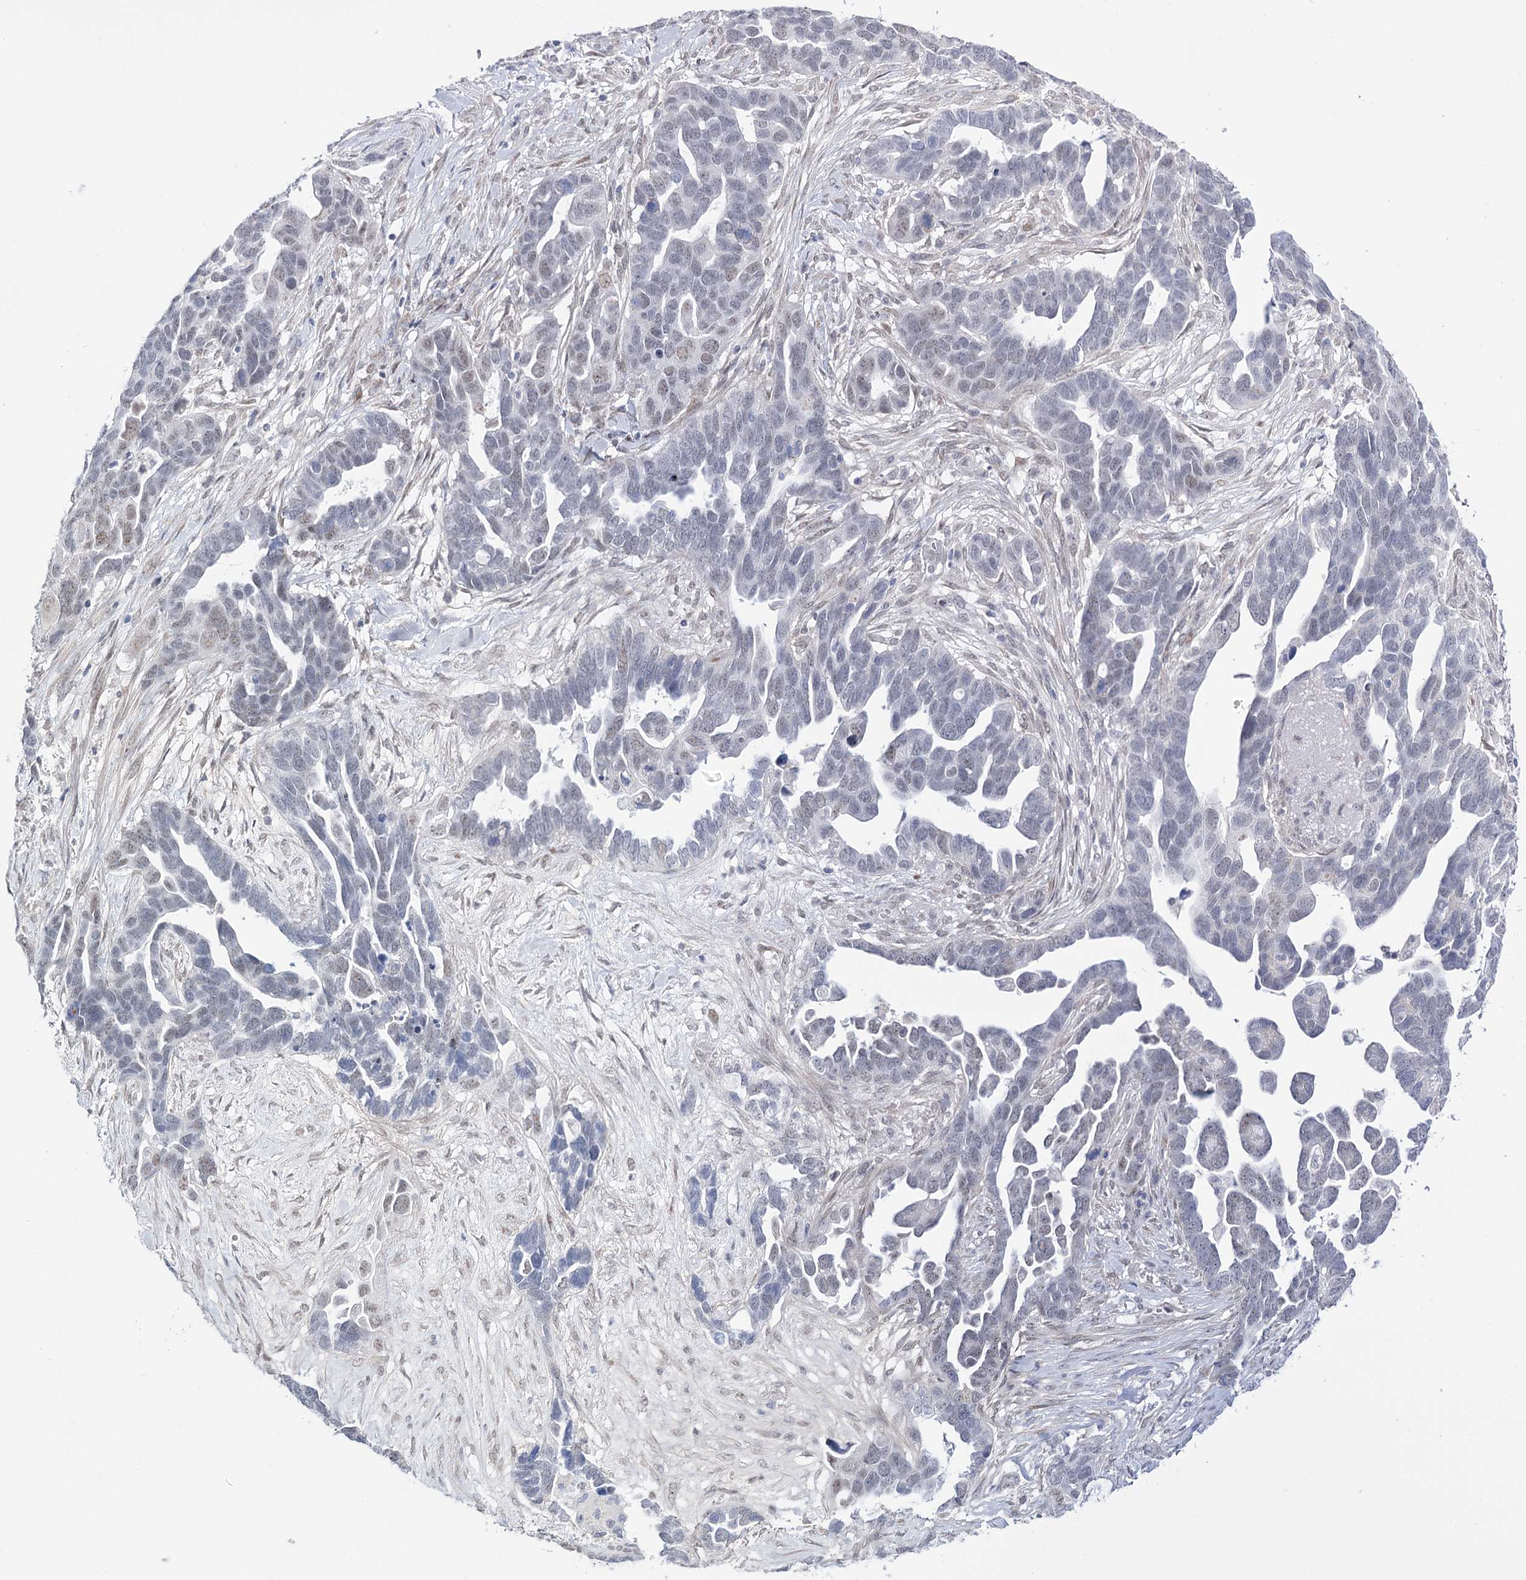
{"staining": {"intensity": "weak", "quantity": "<25%", "location": "nuclear"}, "tissue": "ovarian cancer", "cell_type": "Tumor cells", "image_type": "cancer", "snomed": [{"axis": "morphology", "description": "Cystadenocarcinoma, serous, NOS"}, {"axis": "topography", "description": "Ovary"}], "caption": "Immunohistochemistry photomicrograph of neoplastic tissue: ovarian cancer (serous cystadenocarcinoma) stained with DAB (3,3'-diaminobenzidine) displays no significant protein expression in tumor cells.", "gene": "RBM15B", "patient": {"sex": "female", "age": 54}}